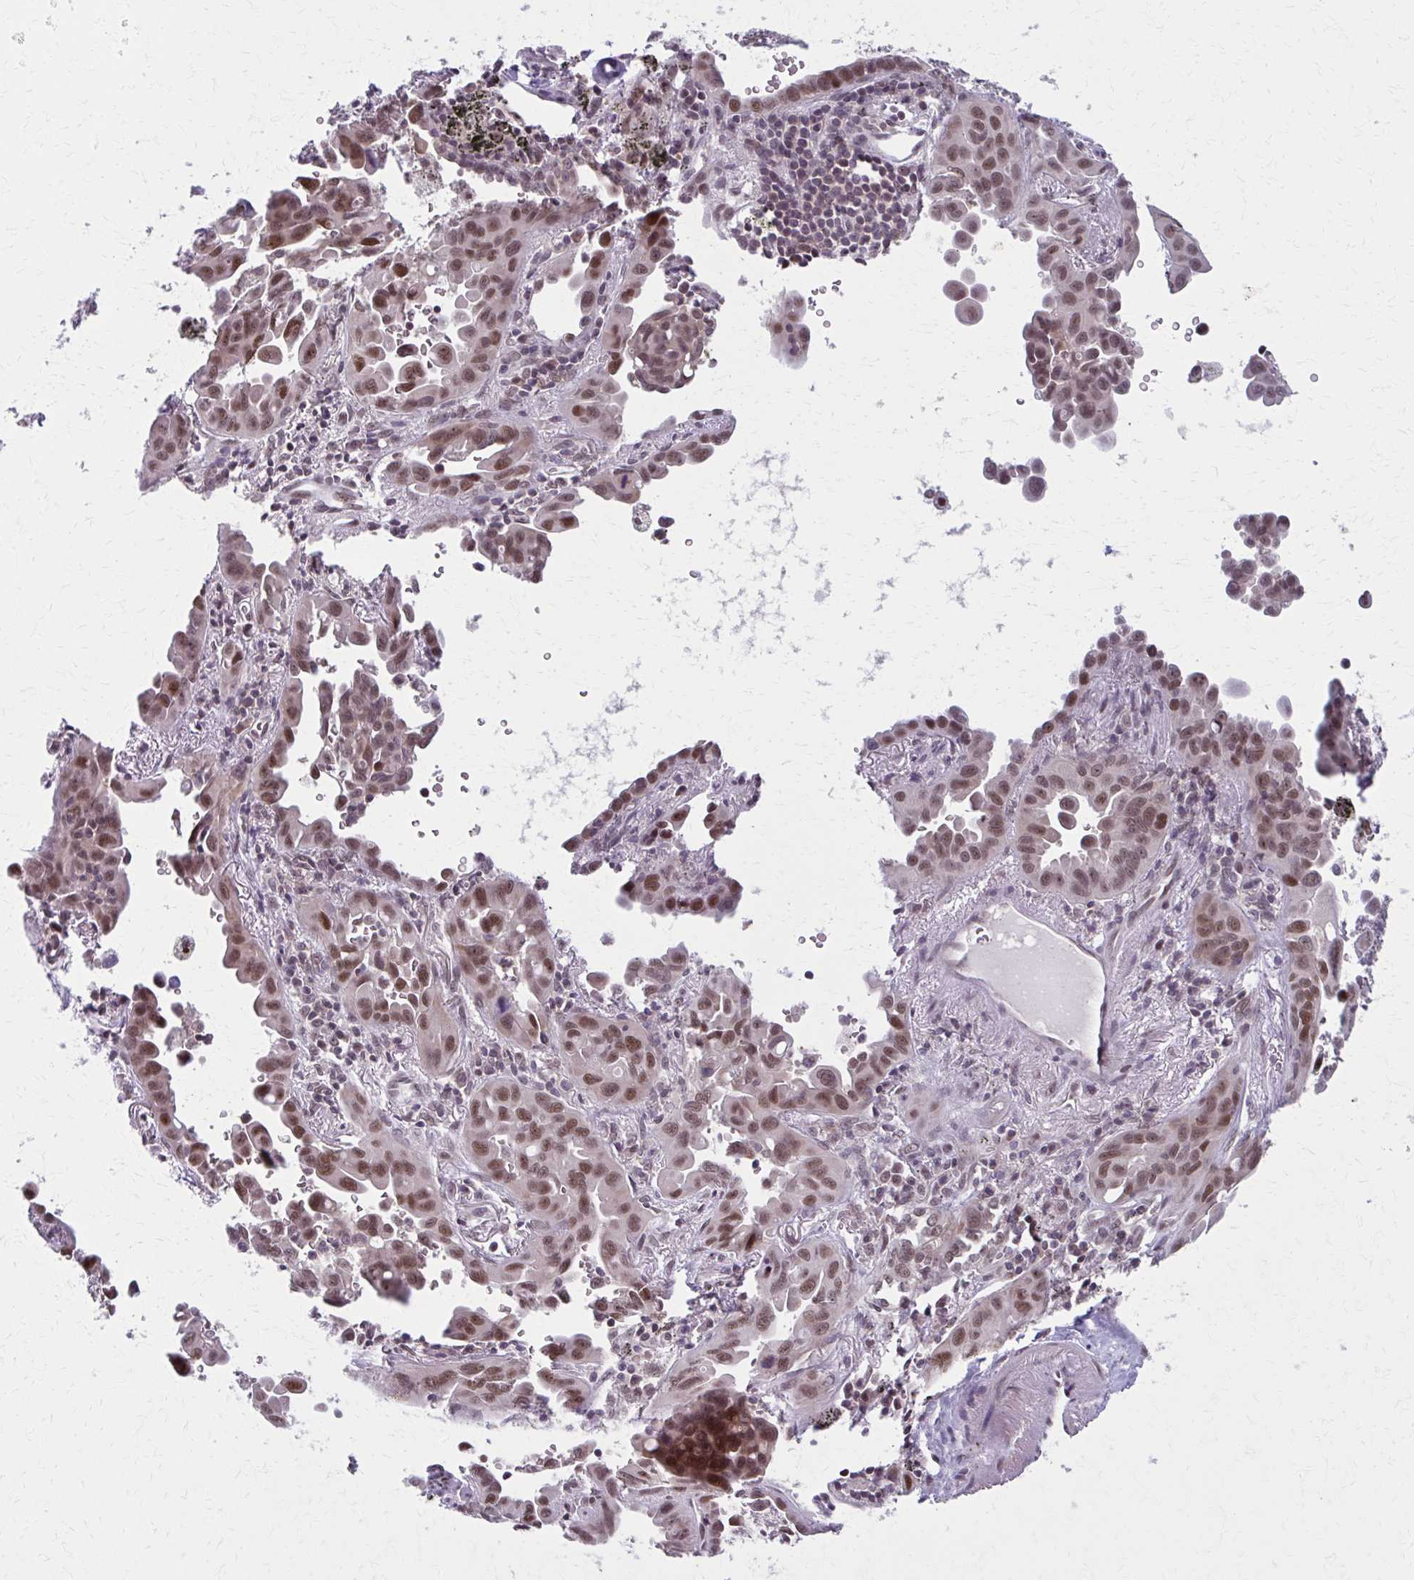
{"staining": {"intensity": "moderate", "quantity": ">75%", "location": "nuclear"}, "tissue": "lung cancer", "cell_type": "Tumor cells", "image_type": "cancer", "snomed": [{"axis": "morphology", "description": "Adenocarcinoma, NOS"}, {"axis": "topography", "description": "Lung"}], "caption": "Adenocarcinoma (lung) stained with immunohistochemistry (IHC) demonstrates moderate nuclear expression in approximately >75% of tumor cells. Using DAB (3,3'-diaminobenzidine) (brown) and hematoxylin (blue) stains, captured at high magnification using brightfield microscopy.", "gene": "SETBP1", "patient": {"sex": "male", "age": 68}}